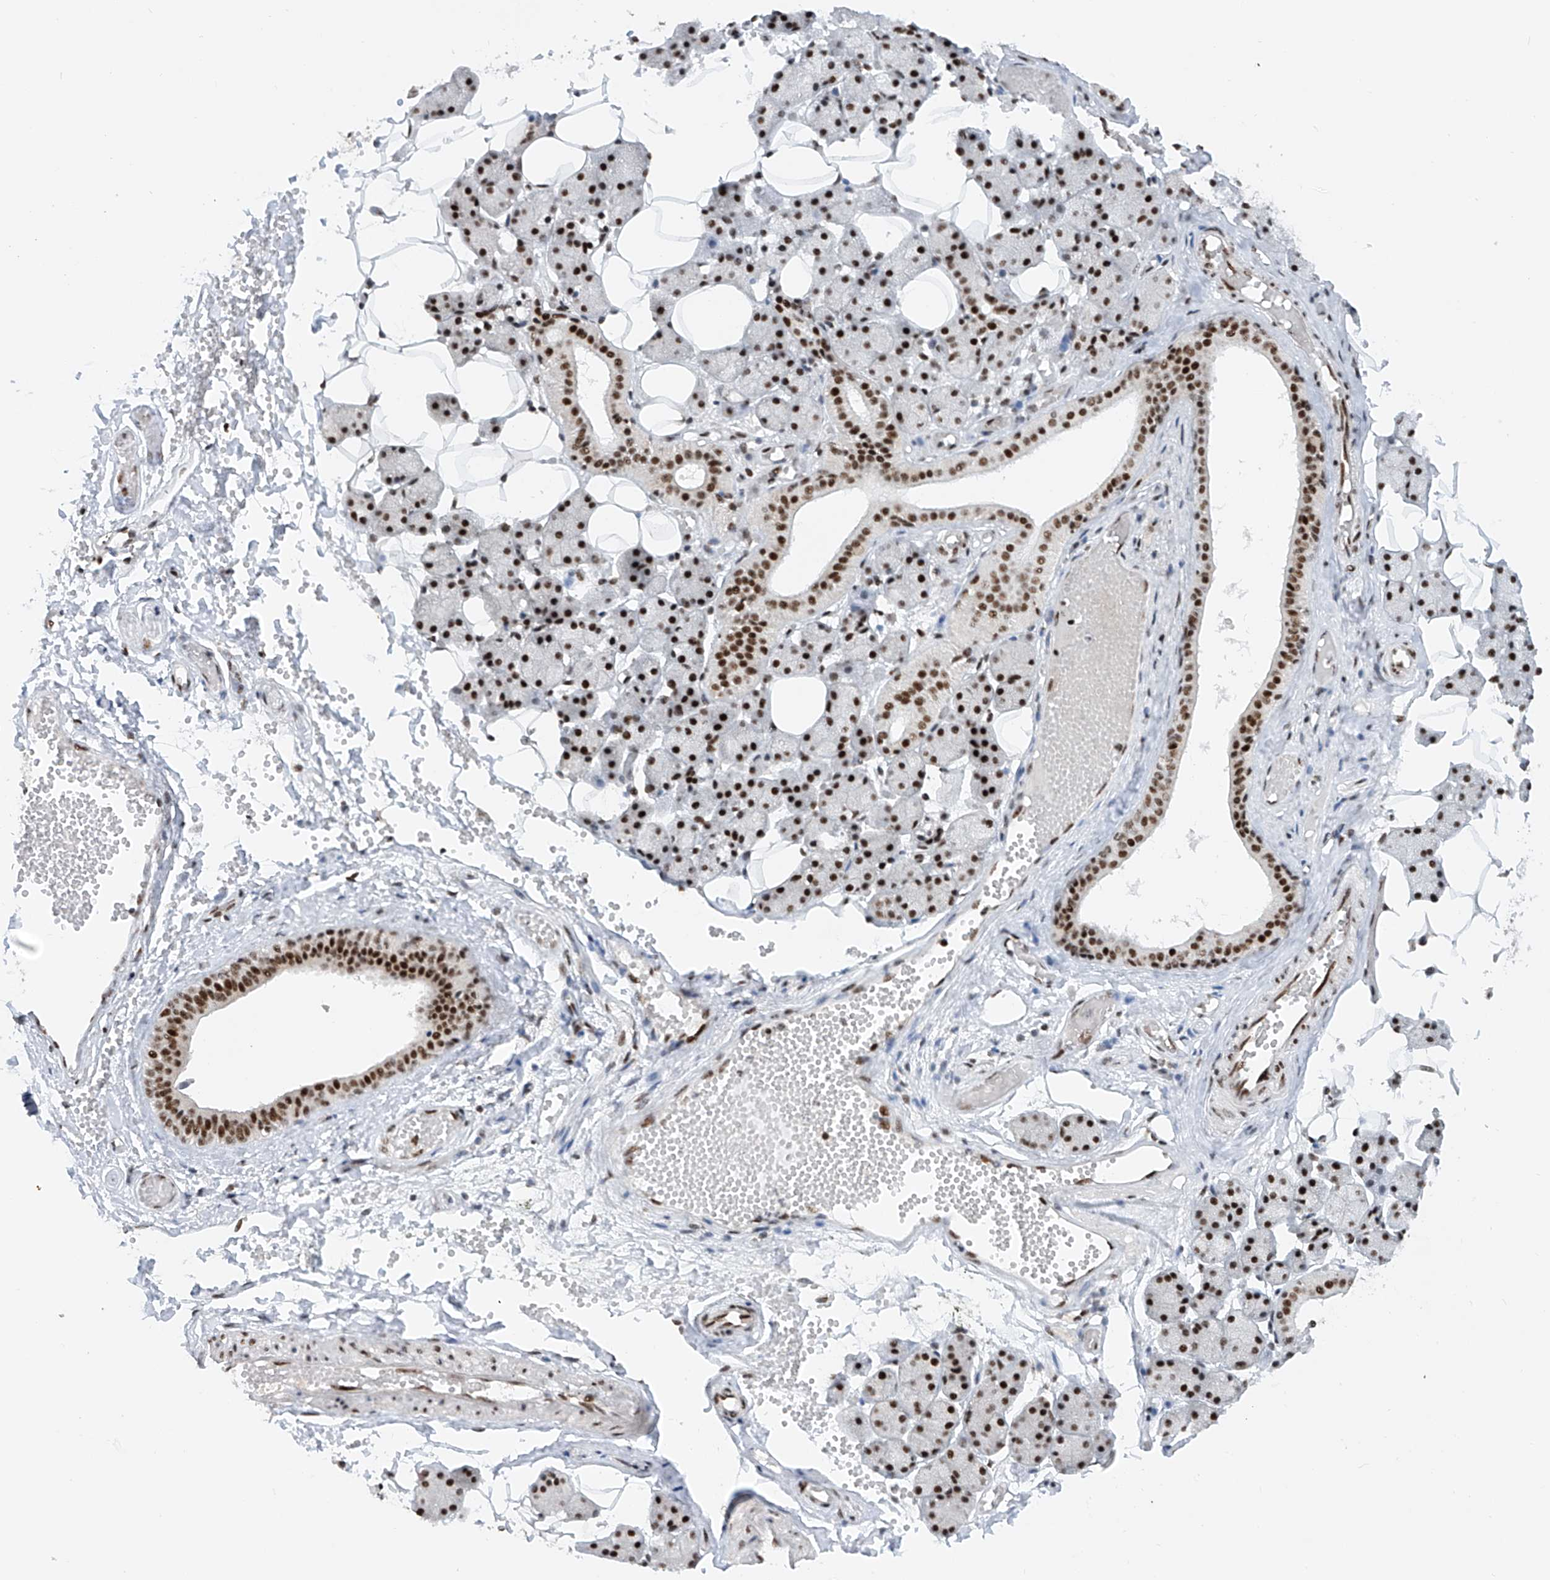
{"staining": {"intensity": "strong", "quantity": ">75%", "location": "nuclear"}, "tissue": "salivary gland", "cell_type": "Glandular cells", "image_type": "normal", "snomed": [{"axis": "morphology", "description": "Normal tissue, NOS"}, {"axis": "topography", "description": "Salivary gland"}], "caption": "An immunohistochemistry (IHC) histopathology image of normal tissue is shown. Protein staining in brown shows strong nuclear positivity in salivary gland within glandular cells. (IHC, brightfield microscopy, high magnification).", "gene": "TAF4", "patient": {"sex": "female", "age": 33}}